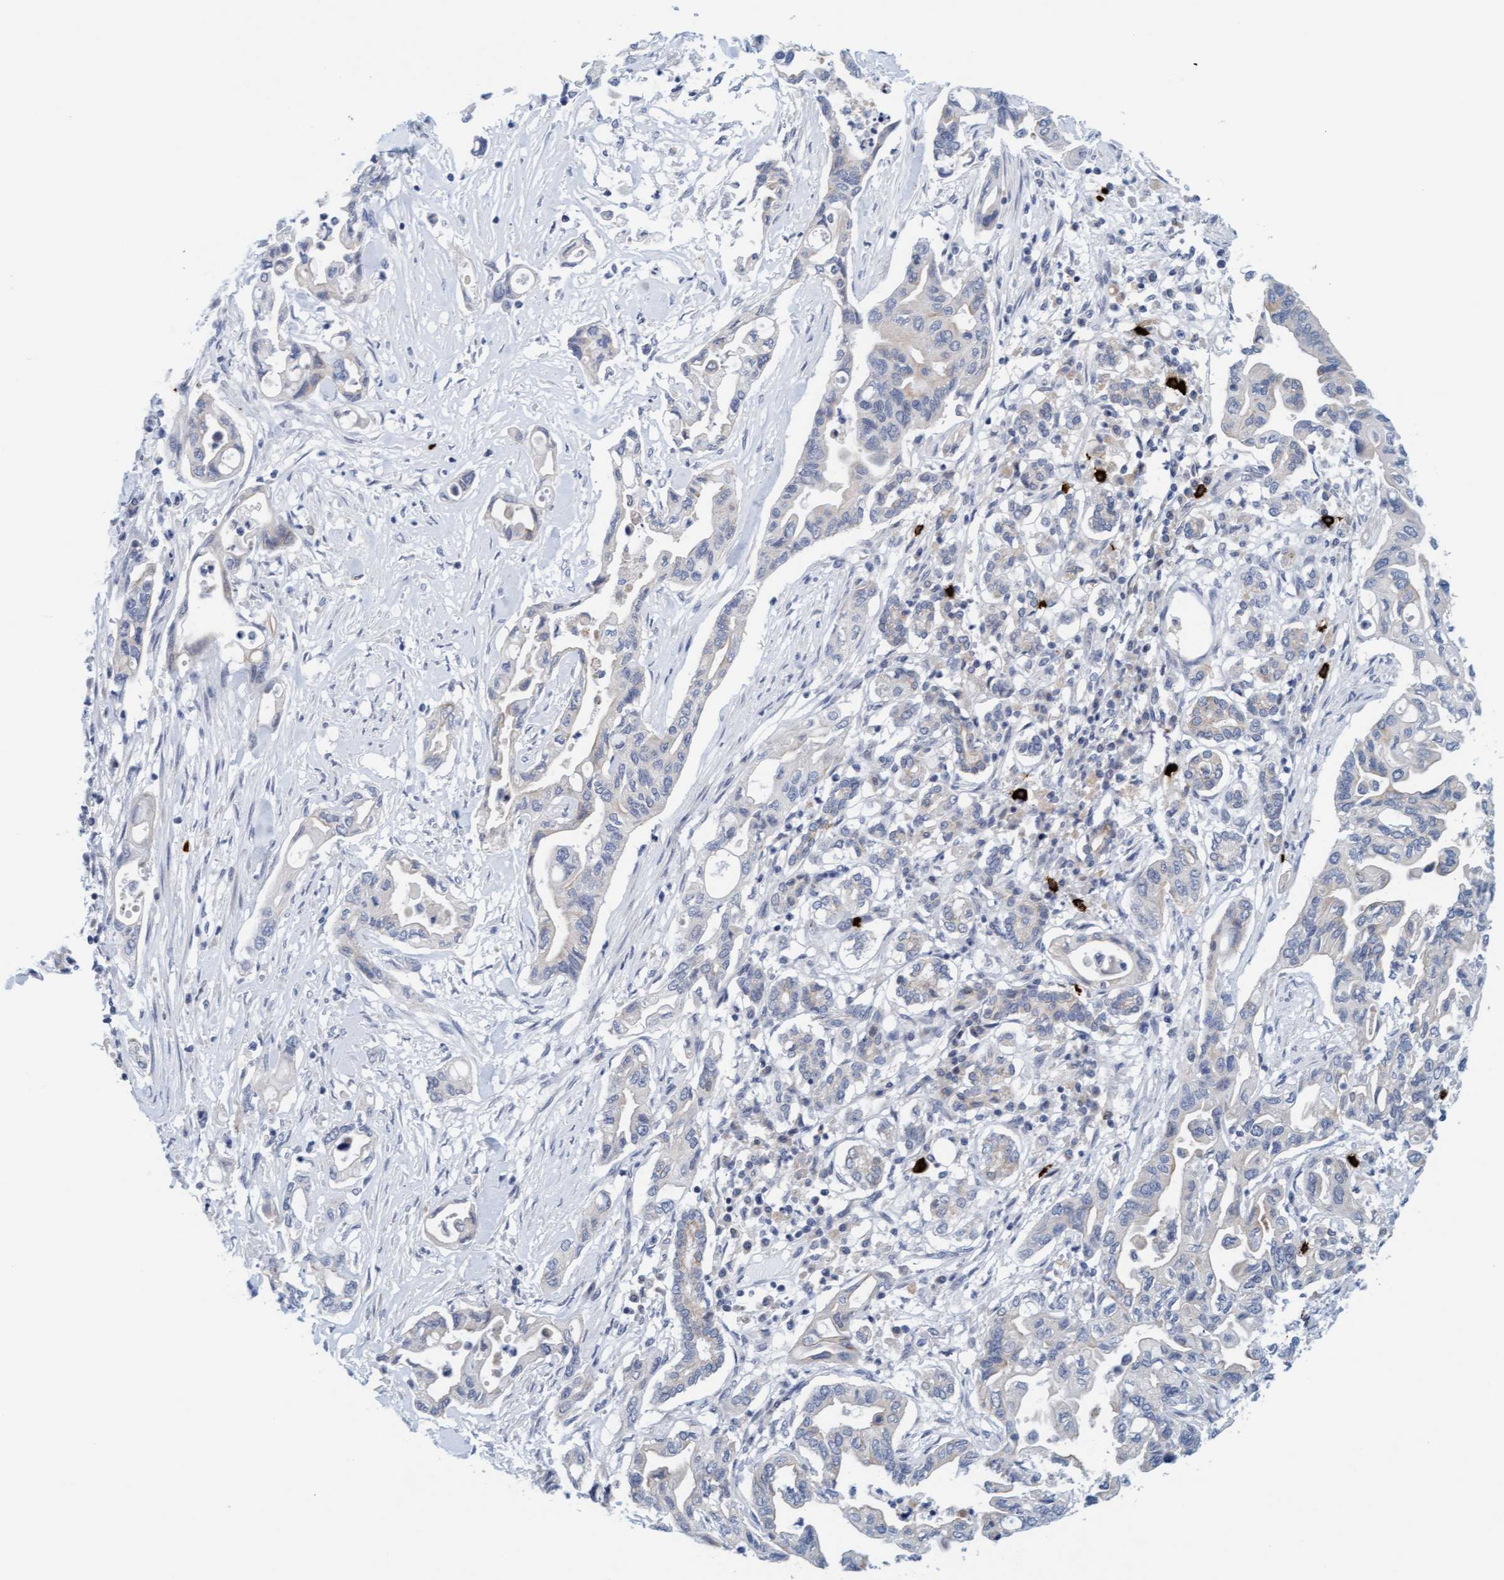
{"staining": {"intensity": "negative", "quantity": "none", "location": "none"}, "tissue": "pancreatic cancer", "cell_type": "Tumor cells", "image_type": "cancer", "snomed": [{"axis": "morphology", "description": "Adenocarcinoma, NOS"}, {"axis": "topography", "description": "Pancreas"}], "caption": "Tumor cells show no significant positivity in pancreatic cancer (adenocarcinoma). (Stains: DAB immunohistochemistry with hematoxylin counter stain, Microscopy: brightfield microscopy at high magnification).", "gene": "CPA3", "patient": {"sex": "female", "age": 57}}